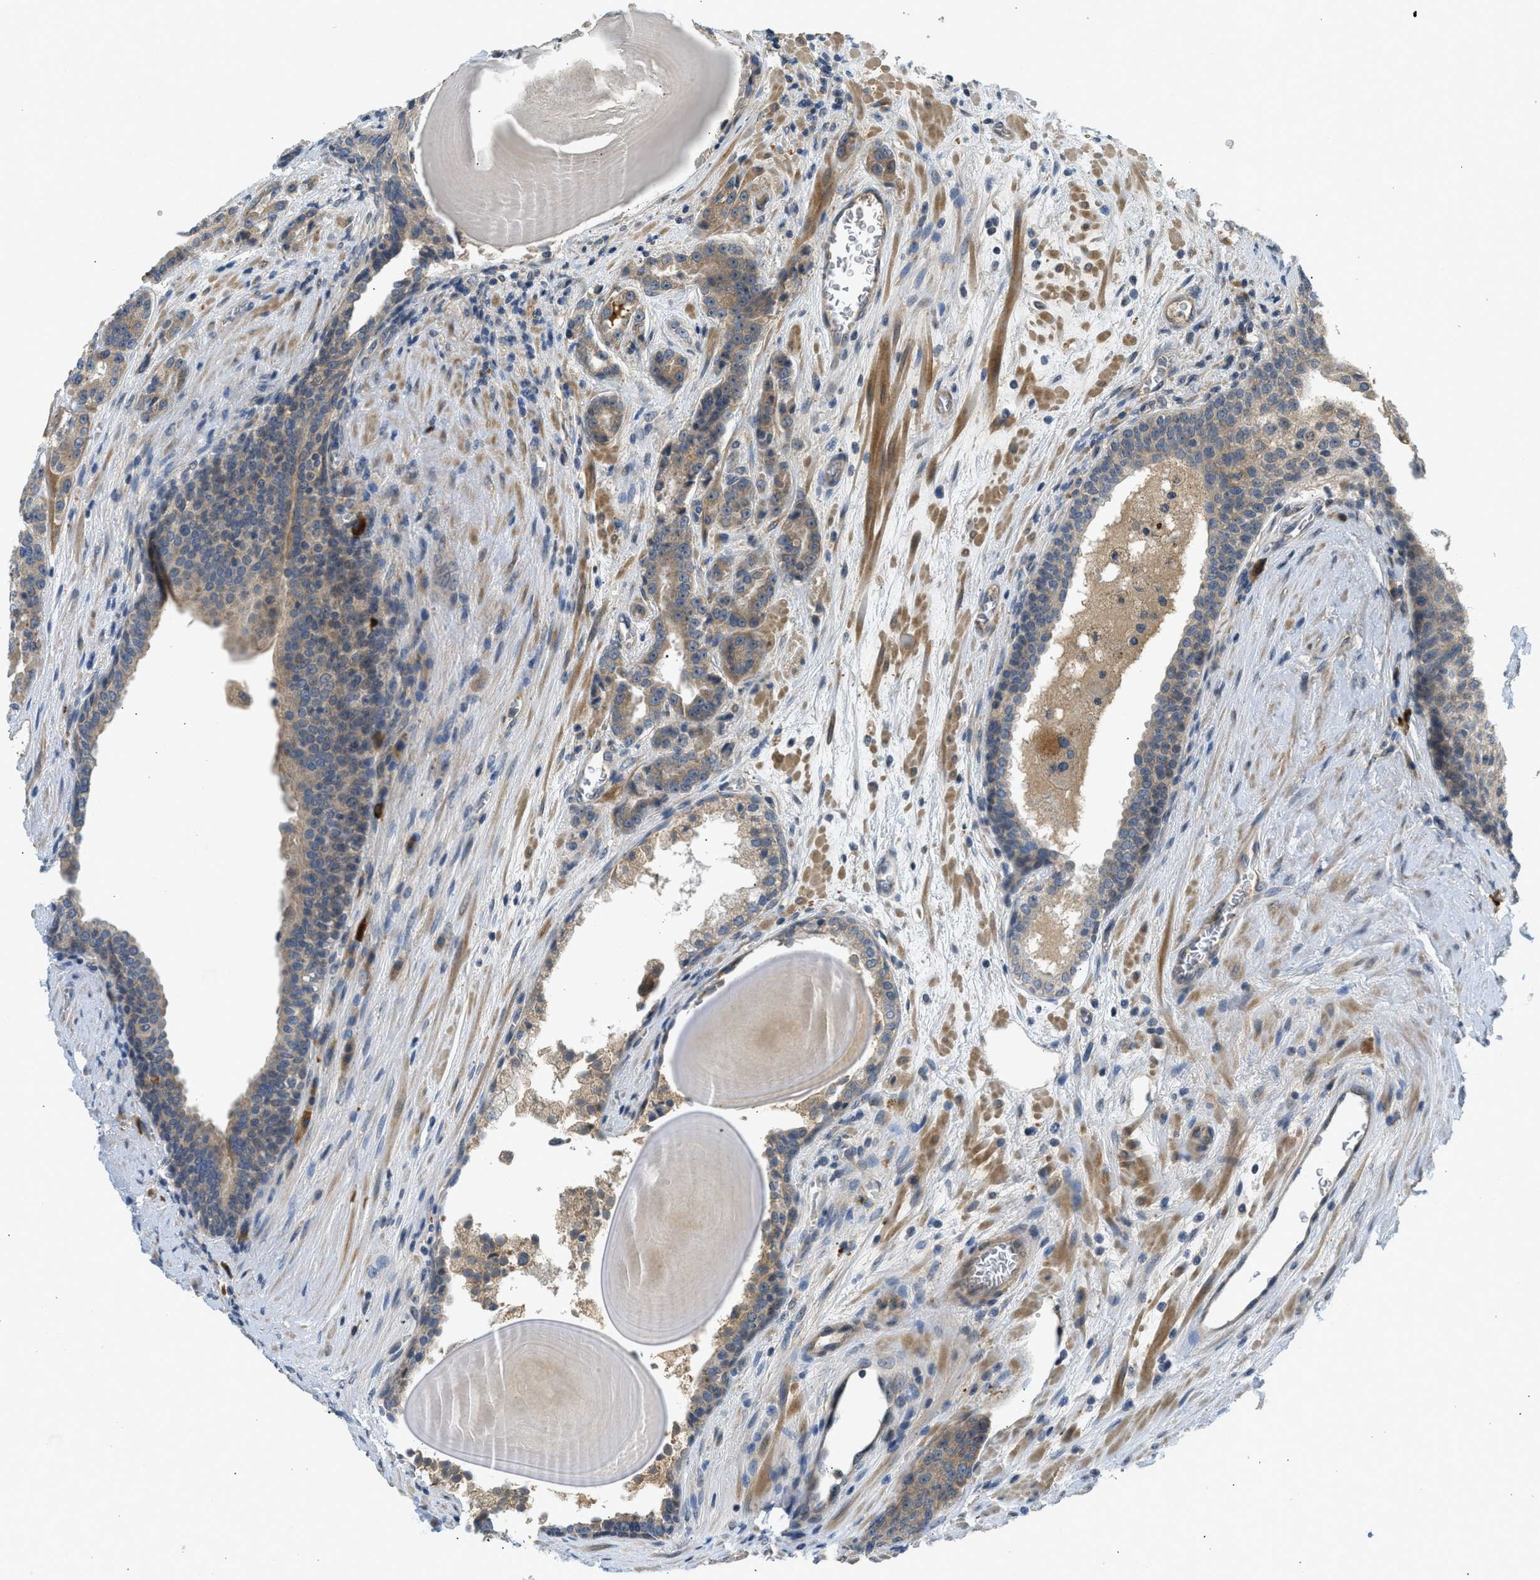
{"staining": {"intensity": "weak", "quantity": ">75%", "location": "cytoplasmic/membranous"}, "tissue": "prostate cancer", "cell_type": "Tumor cells", "image_type": "cancer", "snomed": [{"axis": "morphology", "description": "Adenocarcinoma, High grade"}, {"axis": "topography", "description": "Prostate"}], "caption": "IHC staining of prostate cancer, which demonstrates low levels of weak cytoplasmic/membranous staining in about >75% of tumor cells indicating weak cytoplasmic/membranous protein positivity. The staining was performed using DAB (3,3'-diaminobenzidine) (brown) for protein detection and nuclei were counterstained in hematoxylin (blue).", "gene": "ADCY8", "patient": {"sex": "male", "age": 60}}